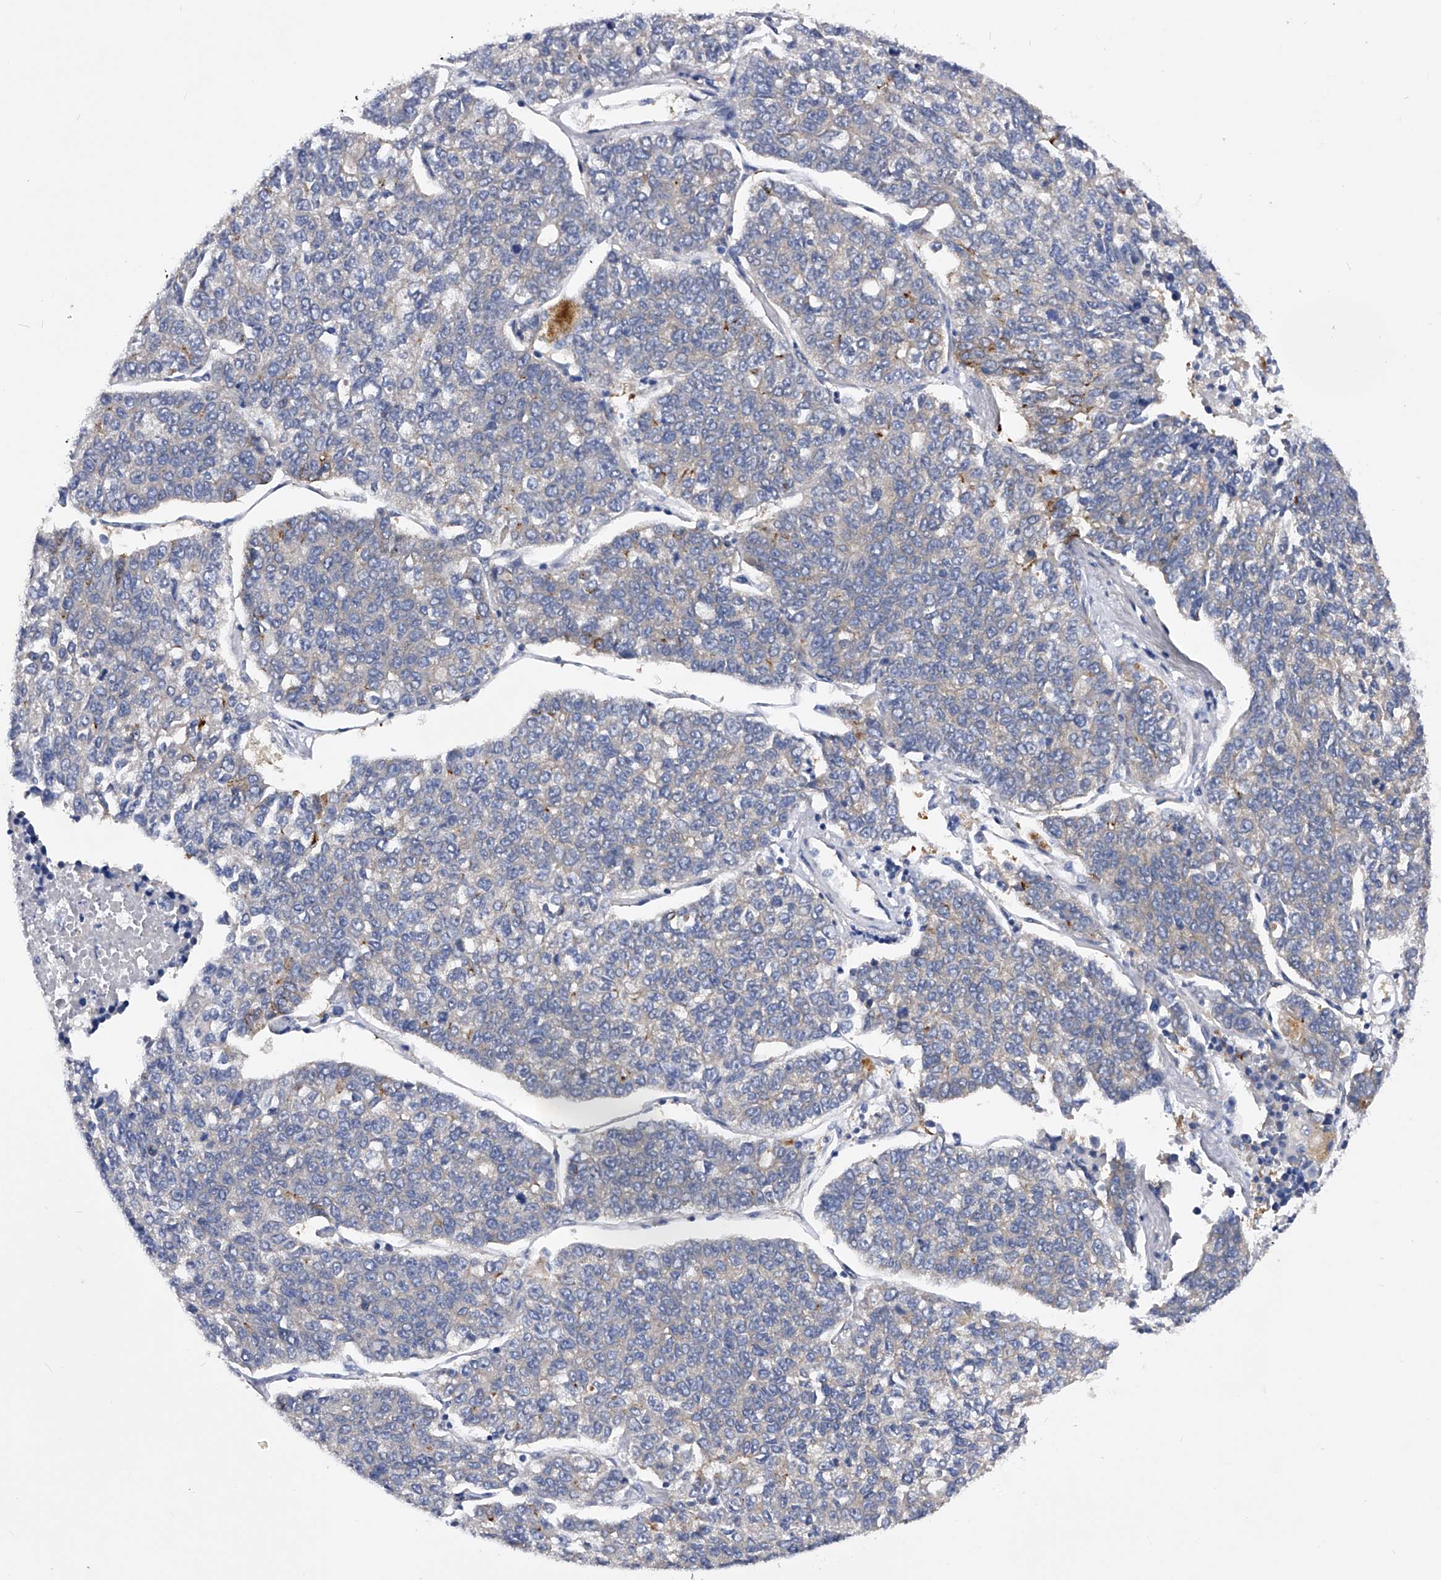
{"staining": {"intensity": "negative", "quantity": "none", "location": "none"}, "tissue": "lung cancer", "cell_type": "Tumor cells", "image_type": "cancer", "snomed": [{"axis": "morphology", "description": "Adenocarcinoma, NOS"}, {"axis": "topography", "description": "Lung"}], "caption": "High magnification brightfield microscopy of lung cancer stained with DAB (3,3'-diaminobenzidine) (brown) and counterstained with hematoxylin (blue): tumor cells show no significant positivity. The staining was performed using DAB to visualize the protein expression in brown, while the nuclei were stained in blue with hematoxylin (Magnification: 20x).", "gene": "PPP5C", "patient": {"sex": "male", "age": 49}}